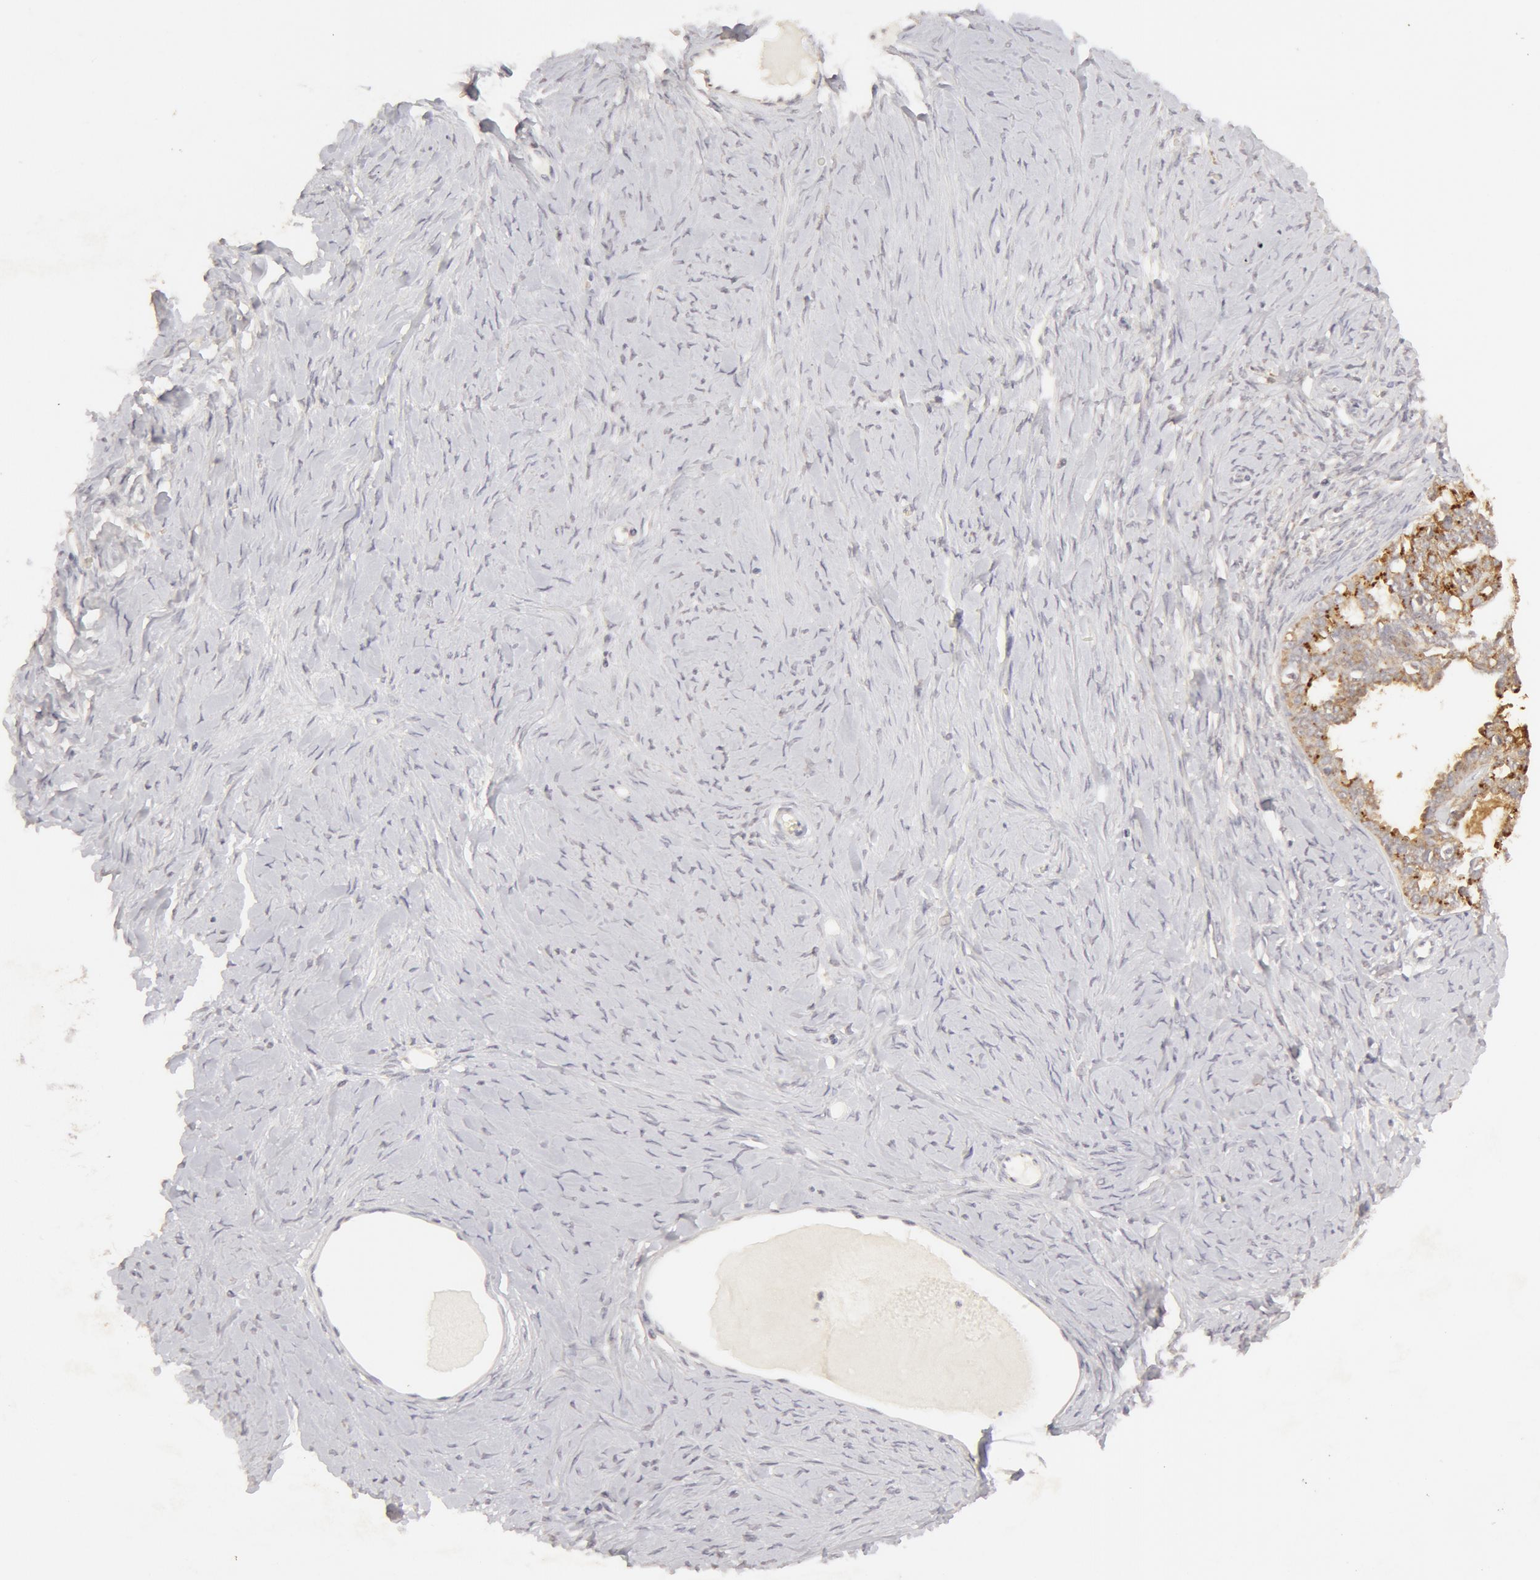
{"staining": {"intensity": "weak", "quantity": "25%-75%", "location": "cytoplasmic/membranous"}, "tissue": "ovarian cancer", "cell_type": "Tumor cells", "image_type": "cancer", "snomed": [{"axis": "morphology", "description": "Cystadenocarcinoma, serous, NOS"}, {"axis": "topography", "description": "Ovary"}], "caption": "Human ovarian cancer (serous cystadenocarcinoma) stained with a brown dye shows weak cytoplasmic/membranous positive positivity in approximately 25%-75% of tumor cells.", "gene": "ADPRH", "patient": {"sex": "female", "age": 71}}